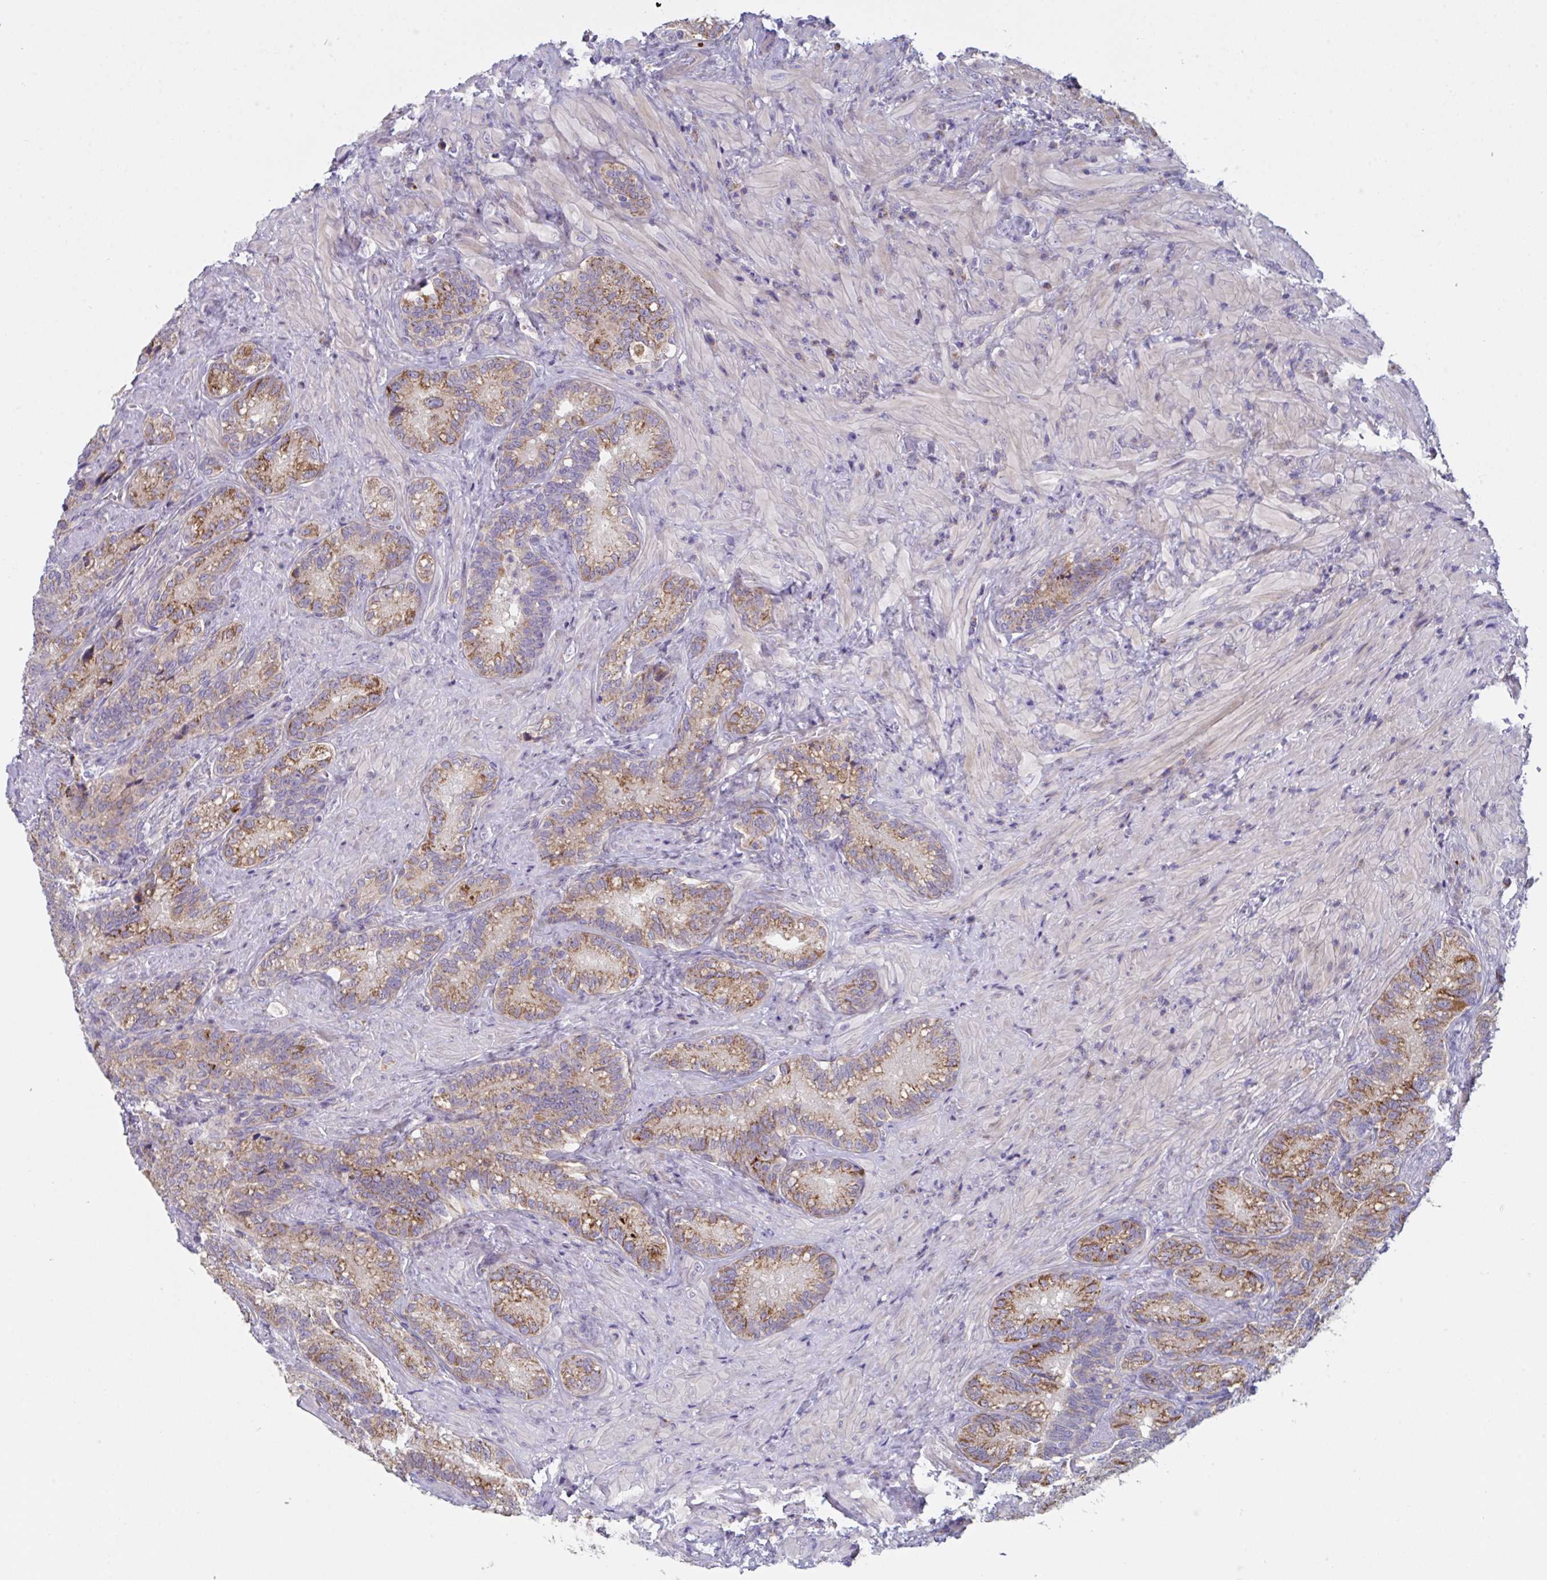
{"staining": {"intensity": "moderate", "quantity": "25%-75%", "location": "cytoplasmic/membranous"}, "tissue": "seminal vesicle", "cell_type": "Glandular cells", "image_type": "normal", "snomed": [{"axis": "morphology", "description": "Normal tissue, NOS"}, {"axis": "topography", "description": "Seminal veicle"}], "caption": "A medium amount of moderate cytoplasmic/membranous positivity is appreciated in about 25%-75% of glandular cells in benign seminal vesicle. (brown staining indicates protein expression, while blue staining denotes nuclei).", "gene": "MRPS2", "patient": {"sex": "male", "age": 68}}